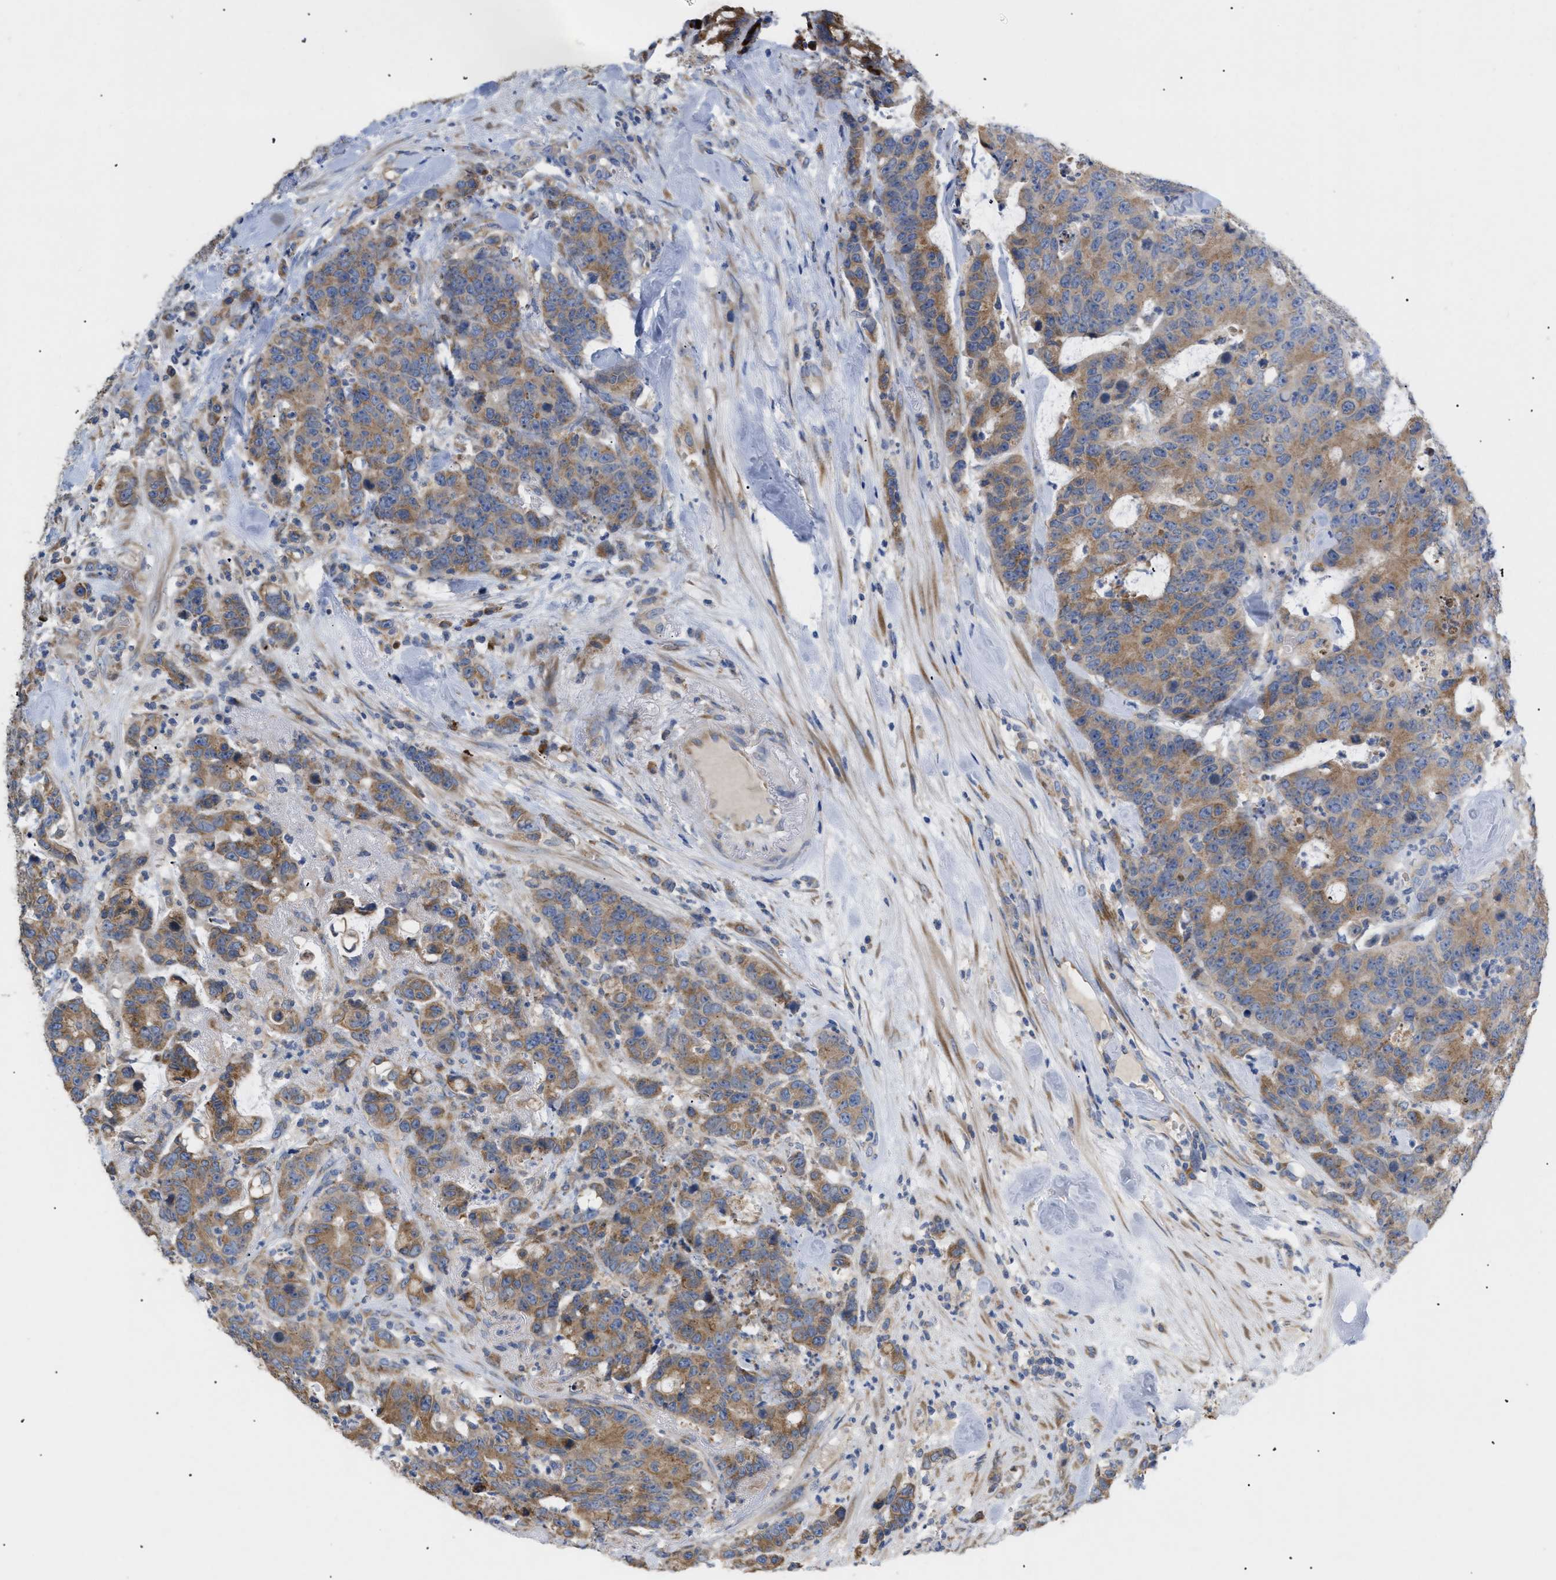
{"staining": {"intensity": "moderate", "quantity": ">75%", "location": "cytoplasmic/membranous"}, "tissue": "colorectal cancer", "cell_type": "Tumor cells", "image_type": "cancer", "snomed": [{"axis": "morphology", "description": "Adenocarcinoma, NOS"}, {"axis": "topography", "description": "Colon"}], "caption": "Protein staining shows moderate cytoplasmic/membranous expression in approximately >75% of tumor cells in colorectal adenocarcinoma.", "gene": "SLC50A1", "patient": {"sex": "female", "age": 86}}